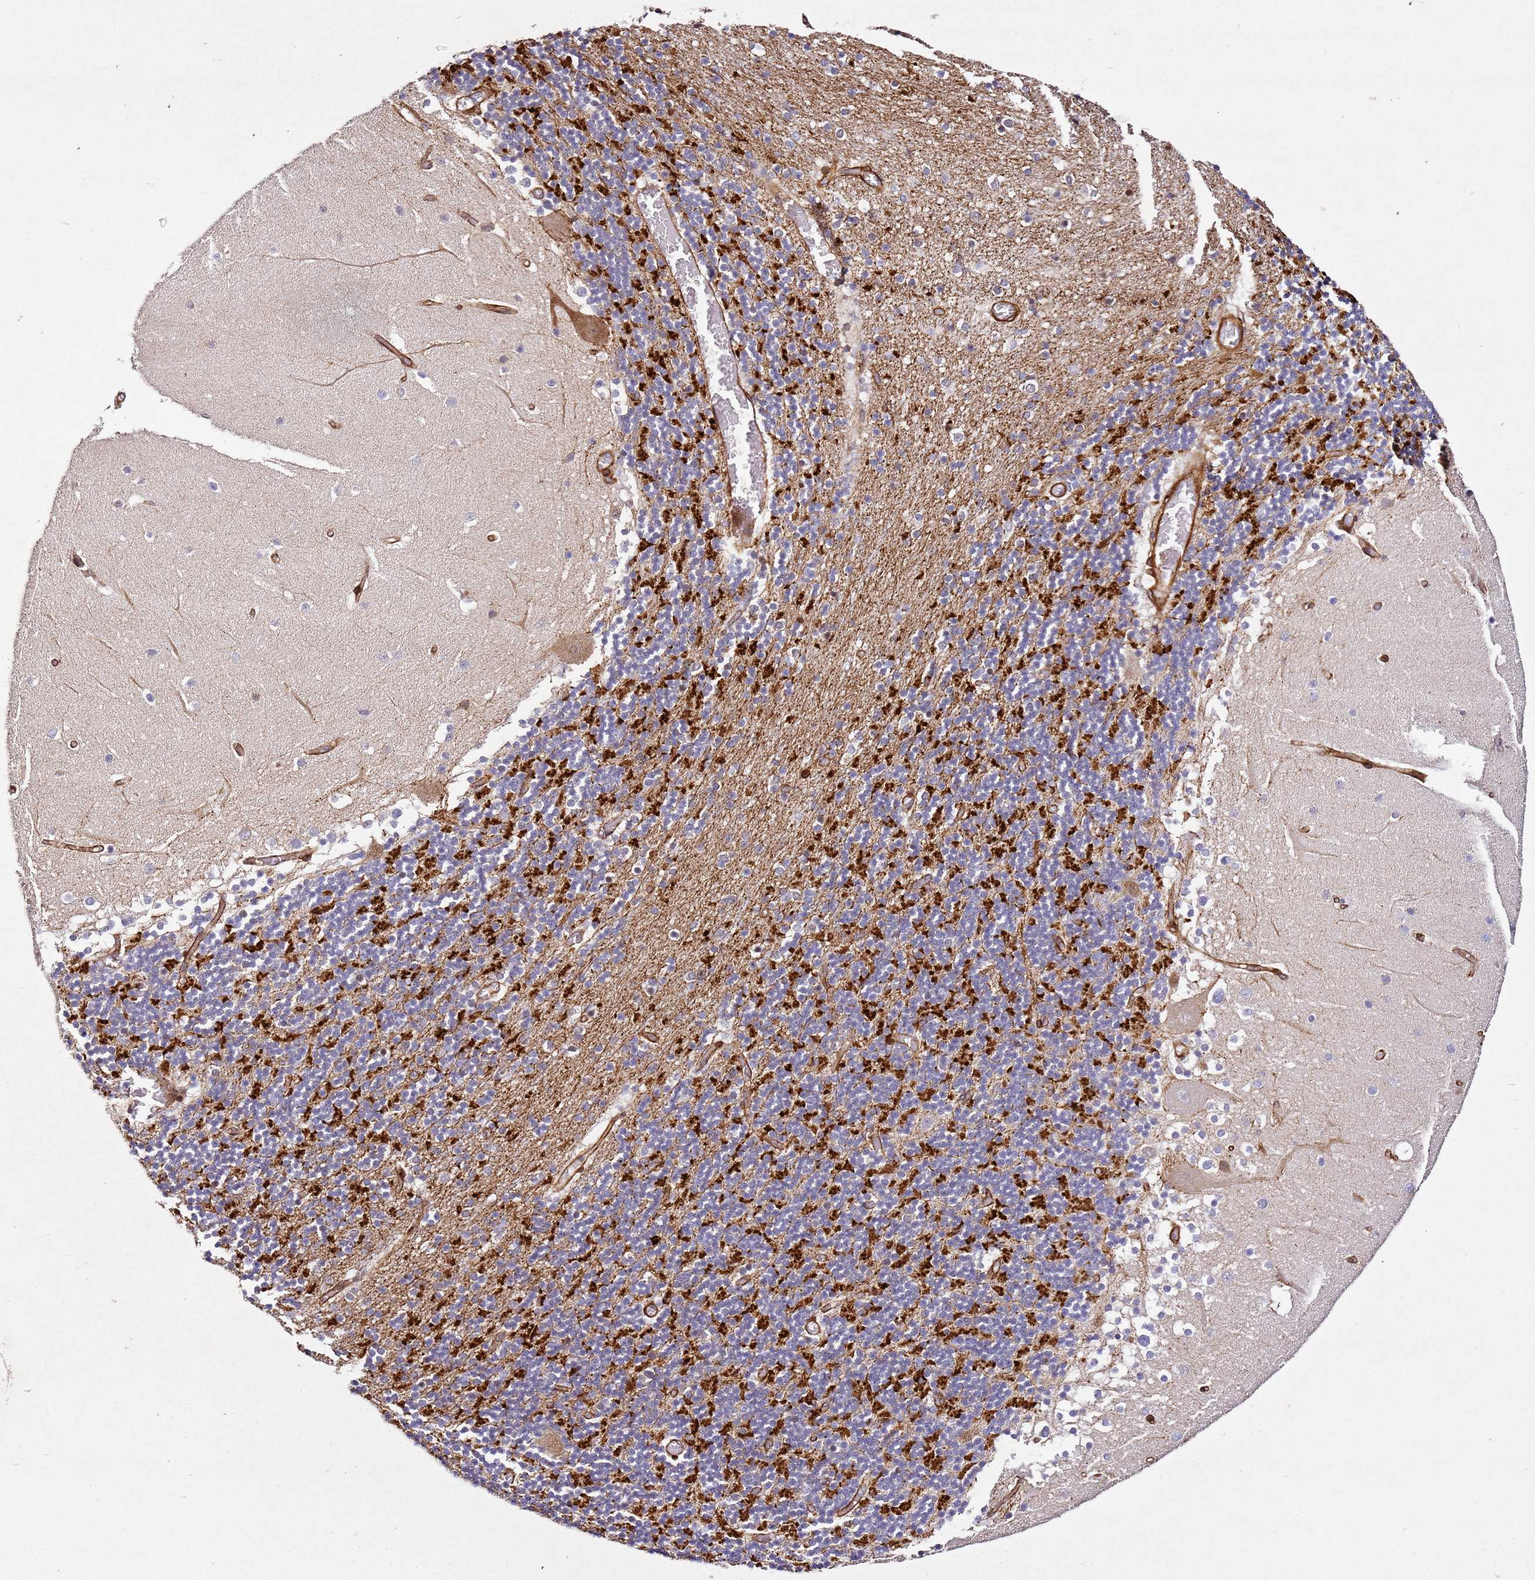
{"staining": {"intensity": "strong", "quantity": "25%-75%", "location": "cytoplasmic/membranous"}, "tissue": "cerebellum", "cell_type": "Cells in granular layer", "image_type": "normal", "snomed": [{"axis": "morphology", "description": "Normal tissue, NOS"}, {"axis": "topography", "description": "Cerebellum"}], "caption": "Cerebellum stained with a brown dye displays strong cytoplasmic/membranous positive expression in approximately 25%-75% of cells in granular layer.", "gene": "ZNF296", "patient": {"sex": "female", "age": 28}}